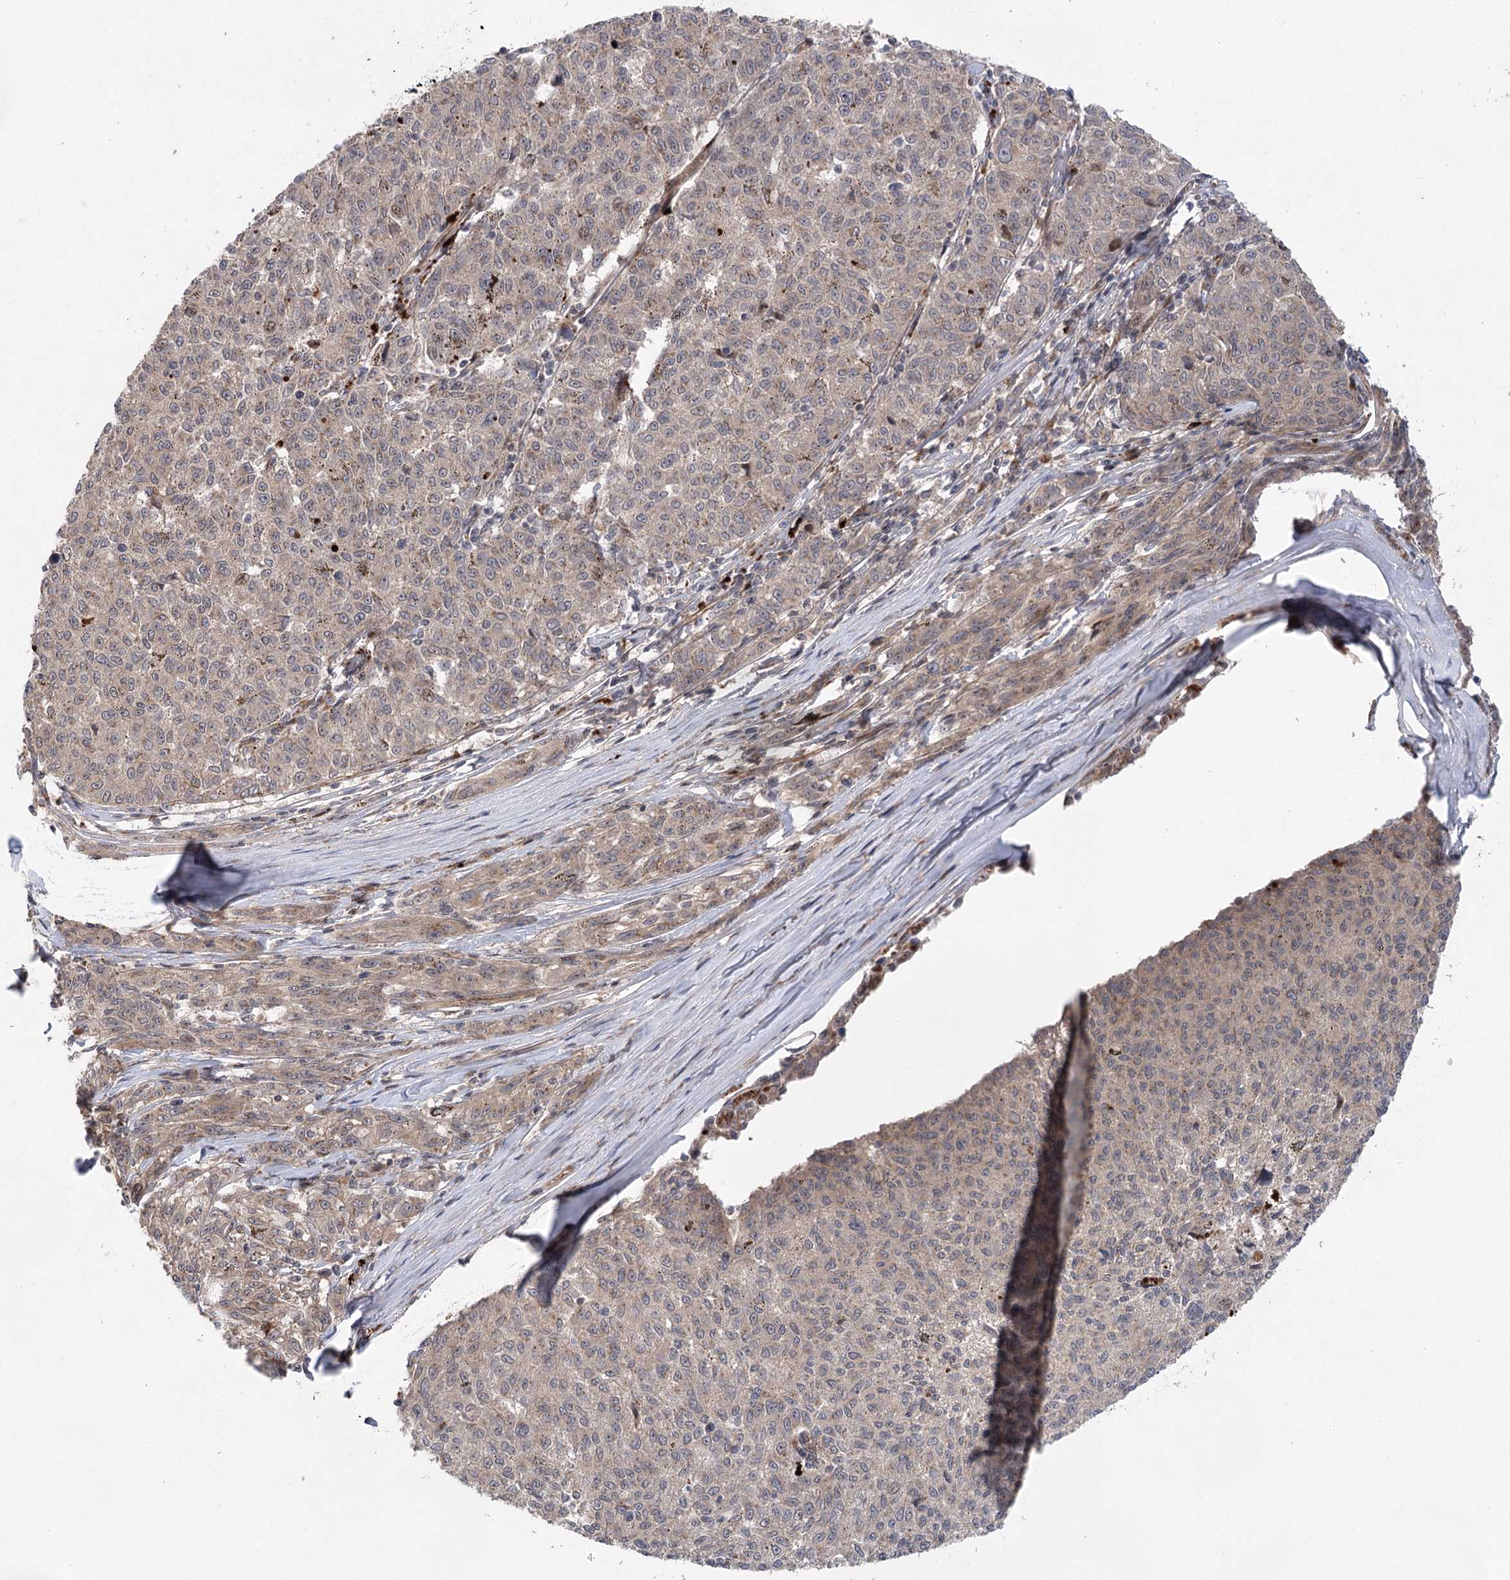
{"staining": {"intensity": "weak", "quantity": "<25%", "location": "cytoplasmic/membranous"}, "tissue": "melanoma", "cell_type": "Tumor cells", "image_type": "cancer", "snomed": [{"axis": "morphology", "description": "Malignant melanoma, NOS"}, {"axis": "topography", "description": "Skin"}], "caption": "Immunohistochemistry (IHC) photomicrograph of neoplastic tissue: human malignant melanoma stained with DAB displays no significant protein staining in tumor cells. (DAB (3,3'-diaminobenzidine) immunohistochemistry, high magnification).", "gene": "METTL24", "patient": {"sex": "female", "age": 72}}